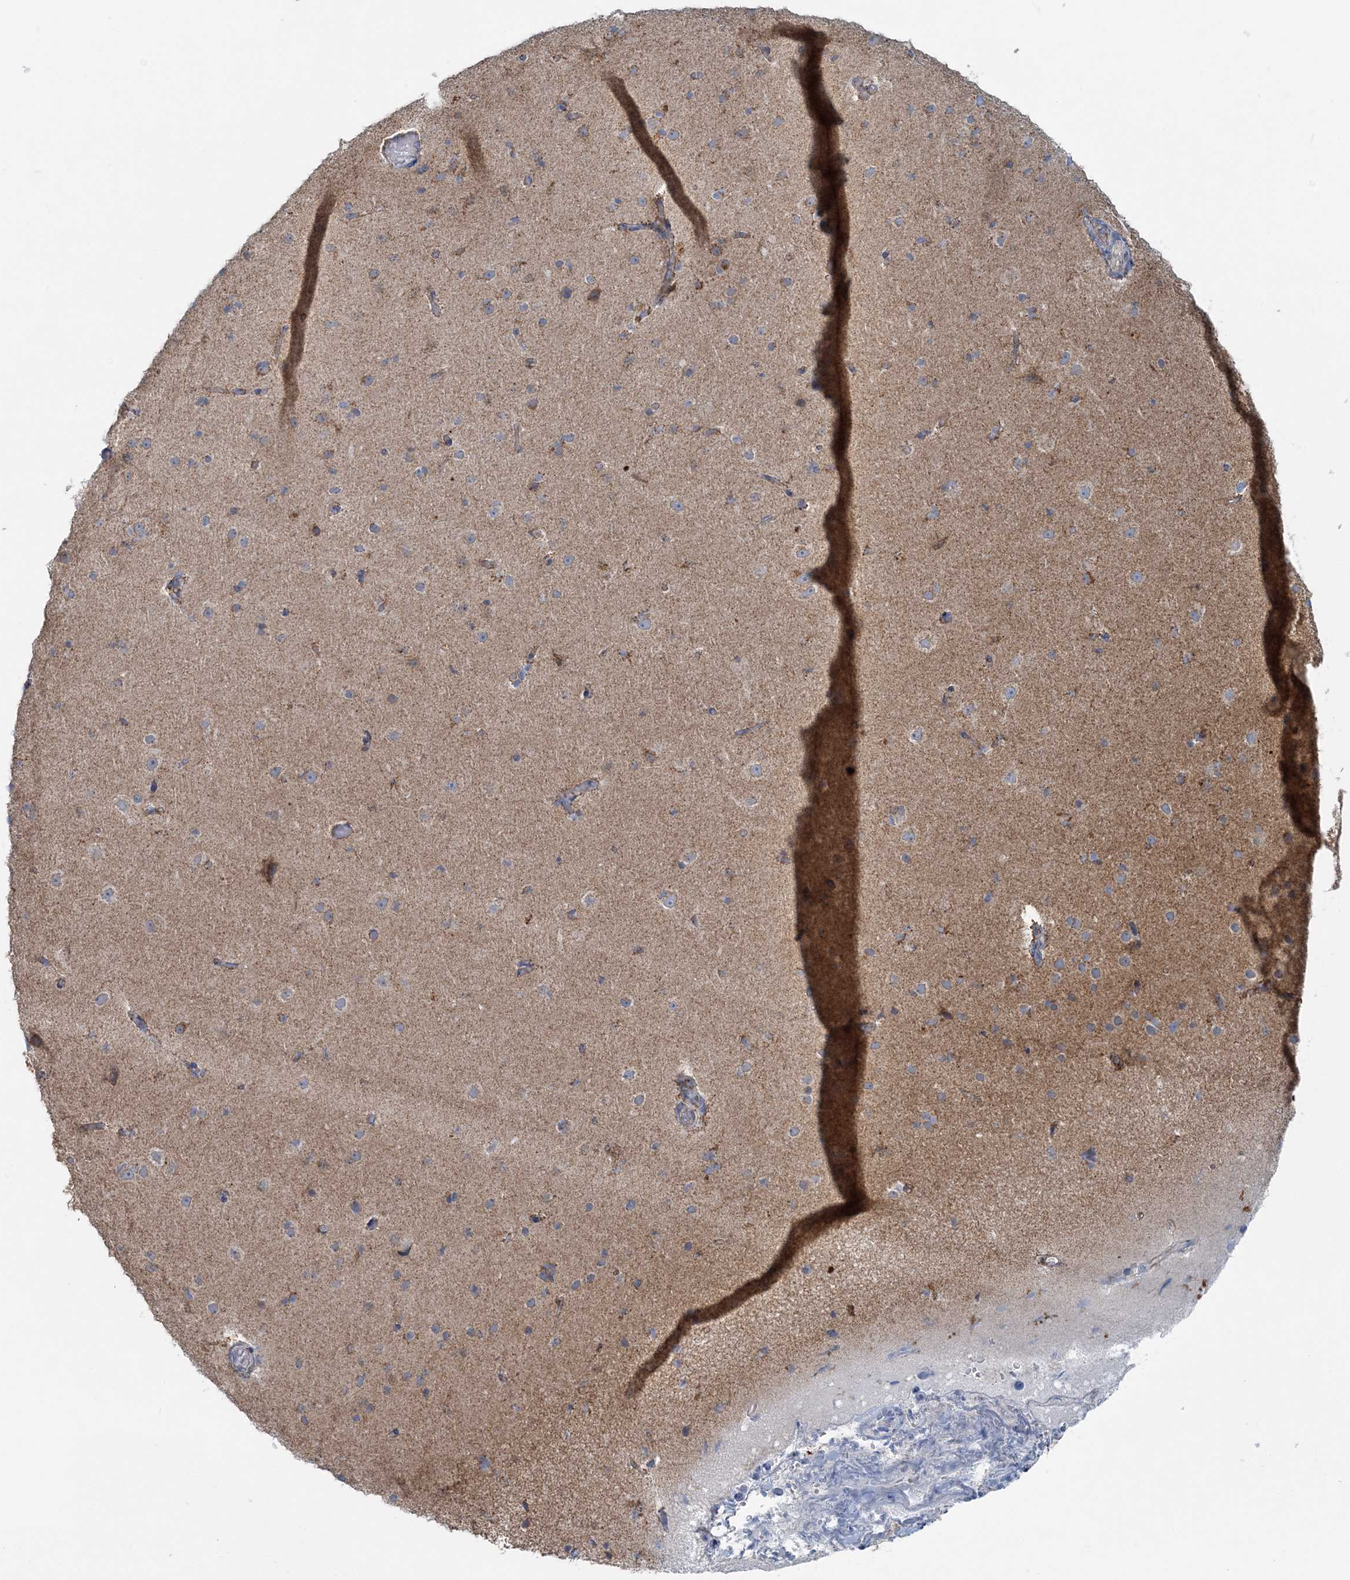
{"staining": {"intensity": "moderate", "quantity": ">75%", "location": "cytoplasmic/membranous"}, "tissue": "cerebral cortex", "cell_type": "Endothelial cells", "image_type": "normal", "snomed": [{"axis": "morphology", "description": "Normal tissue, NOS"}, {"axis": "topography", "description": "Cerebral cortex"}], "caption": "This histopathology image displays IHC staining of normal cerebral cortex, with medium moderate cytoplasmic/membranous positivity in approximately >75% of endothelial cells.", "gene": "PCCB", "patient": {"sex": "male", "age": 34}}